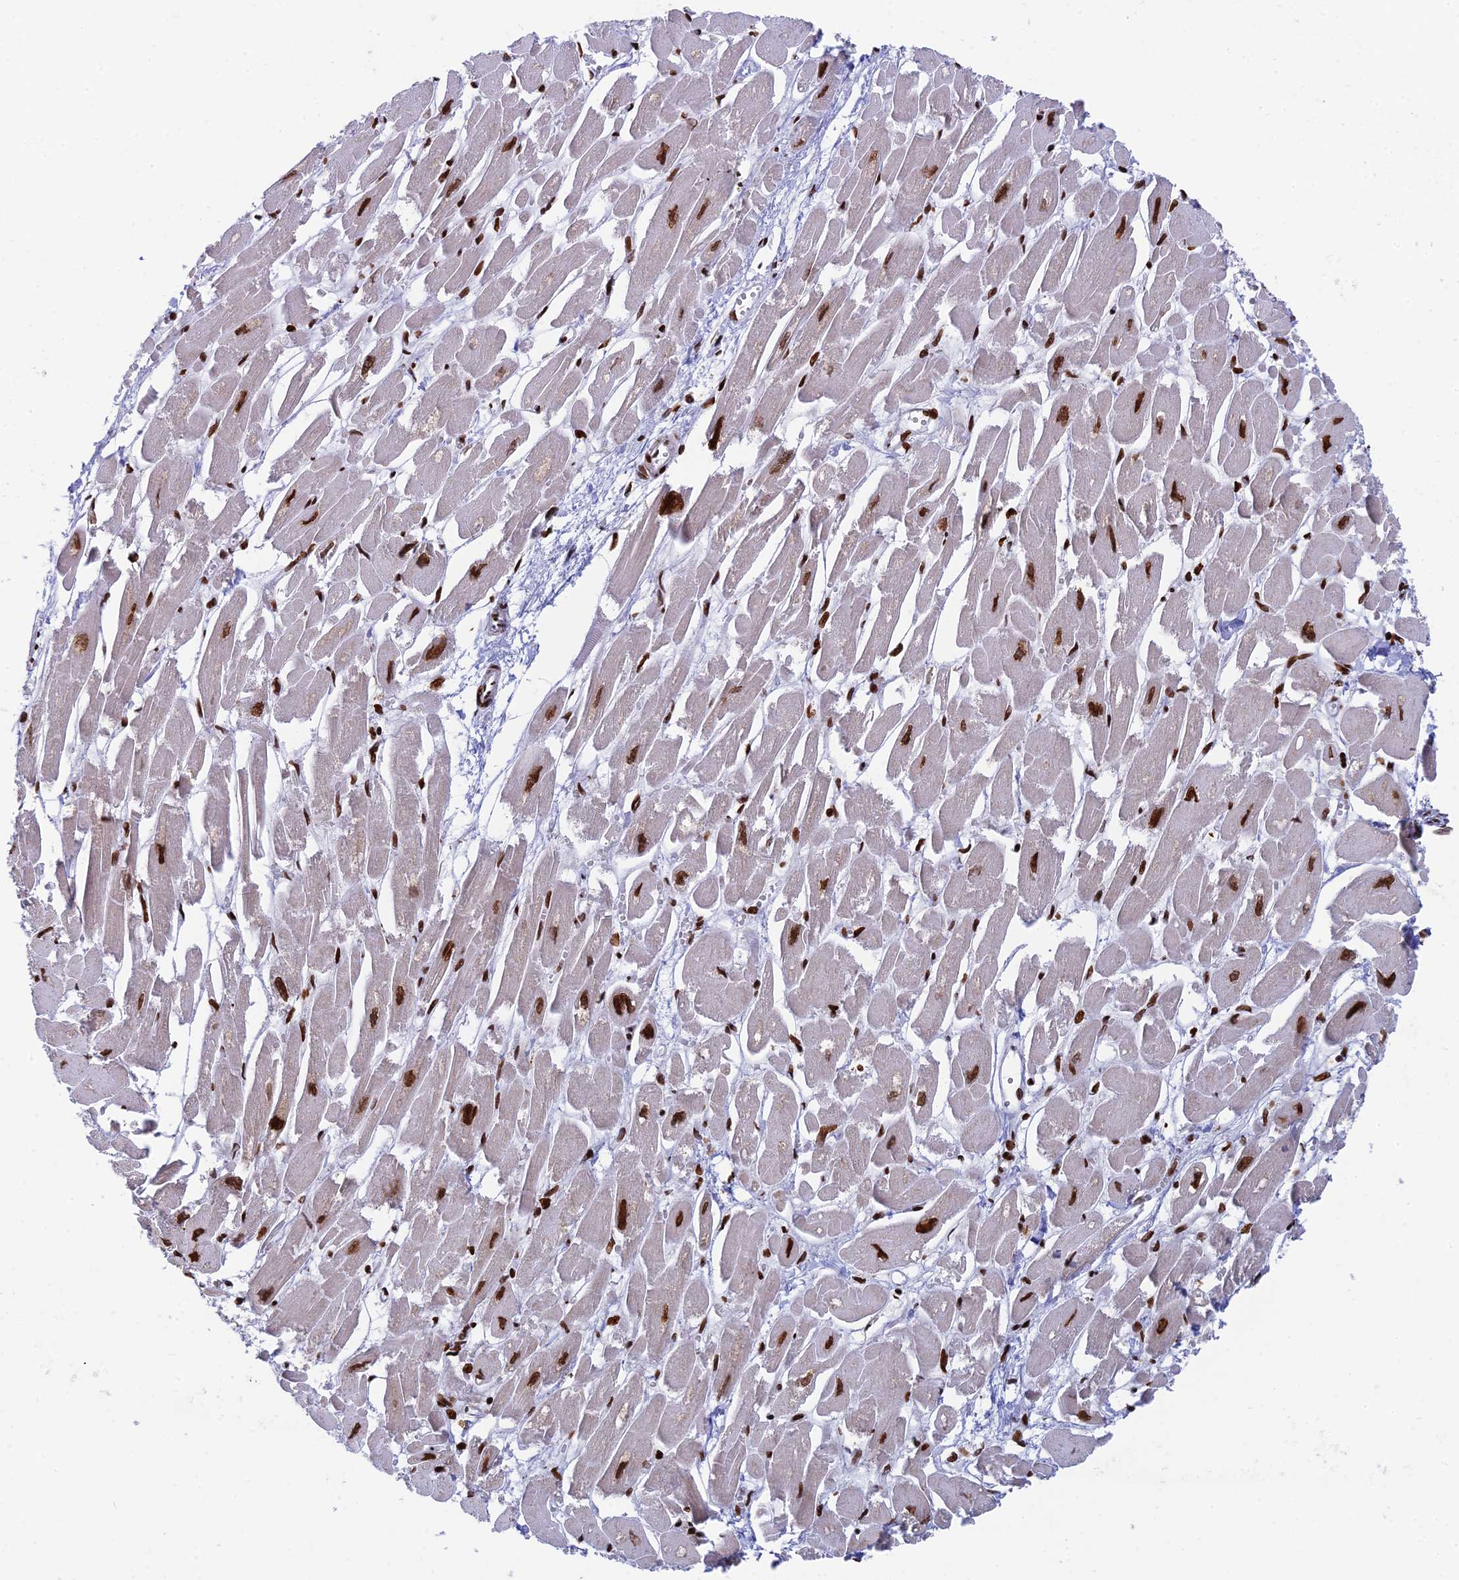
{"staining": {"intensity": "strong", "quantity": ">75%", "location": "nuclear"}, "tissue": "heart muscle", "cell_type": "Cardiomyocytes", "image_type": "normal", "snomed": [{"axis": "morphology", "description": "Normal tissue, NOS"}, {"axis": "topography", "description": "Heart"}], "caption": "Heart muscle stained with a protein marker reveals strong staining in cardiomyocytes.", "gene": "RPAP1", "patient": {"sex": "male", "age": 54}}